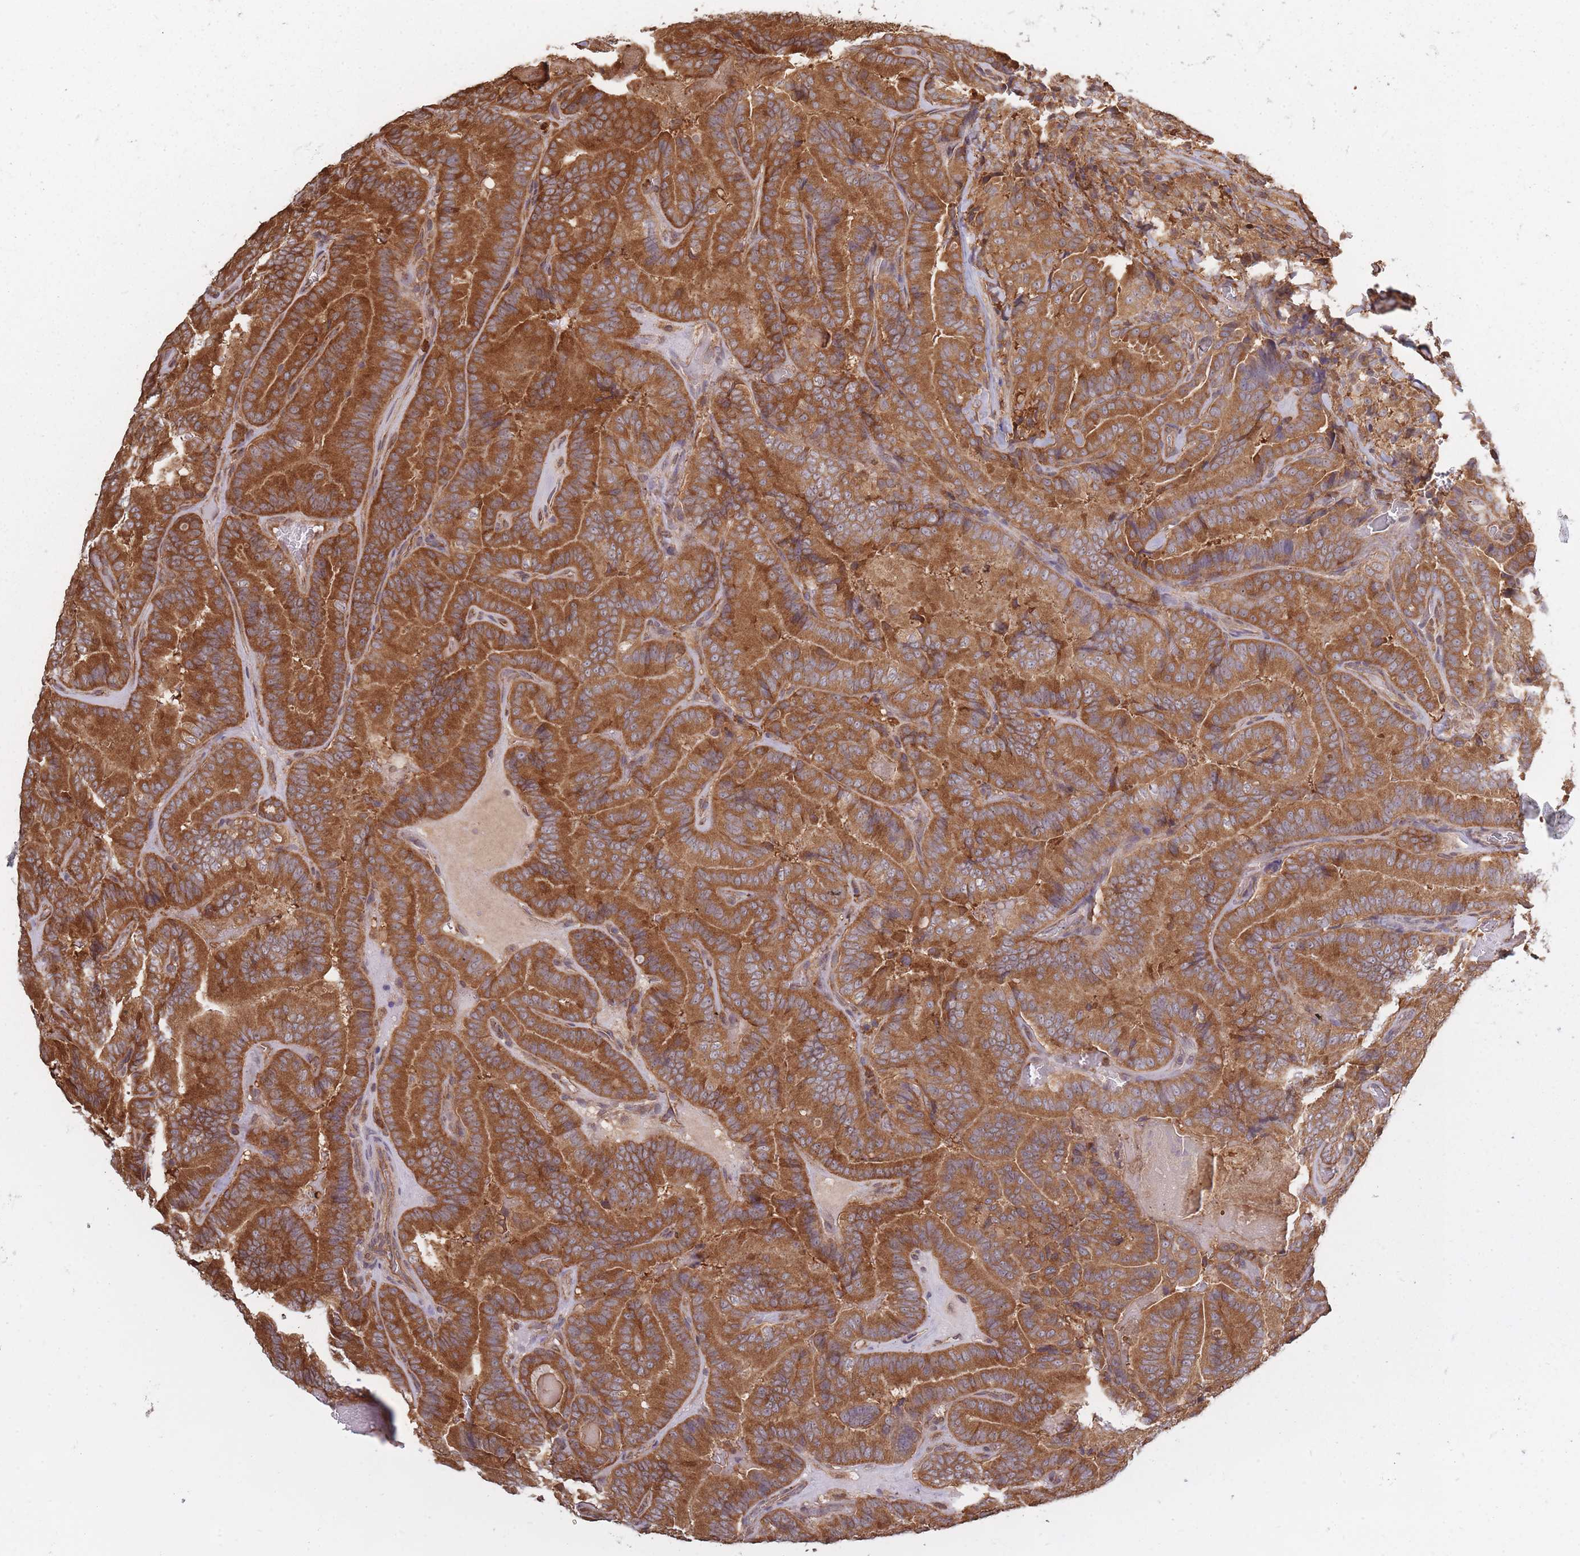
{"staining": {"intensity": "strong", "quantity": ">75%", "location": "cytoplasmic/membranous"}, "tissue": "thyroid cancer", "cell_type": "Tumor cells", "image_type": "cancer", "snomed": [{"axis": "morphology", "description": "Papillary adenocarcinoma, NOS"}, {"axis": "topography", "description": "Thyroid gland"}], "caption": "Strong cytoplasmic/membranous protein positivity is appreciated in about >75% of tumor cells in papillary adenocarcinoma (thyroid).", "gene": "ARL13B", "patient": {"sex": "male", "age": 61}}